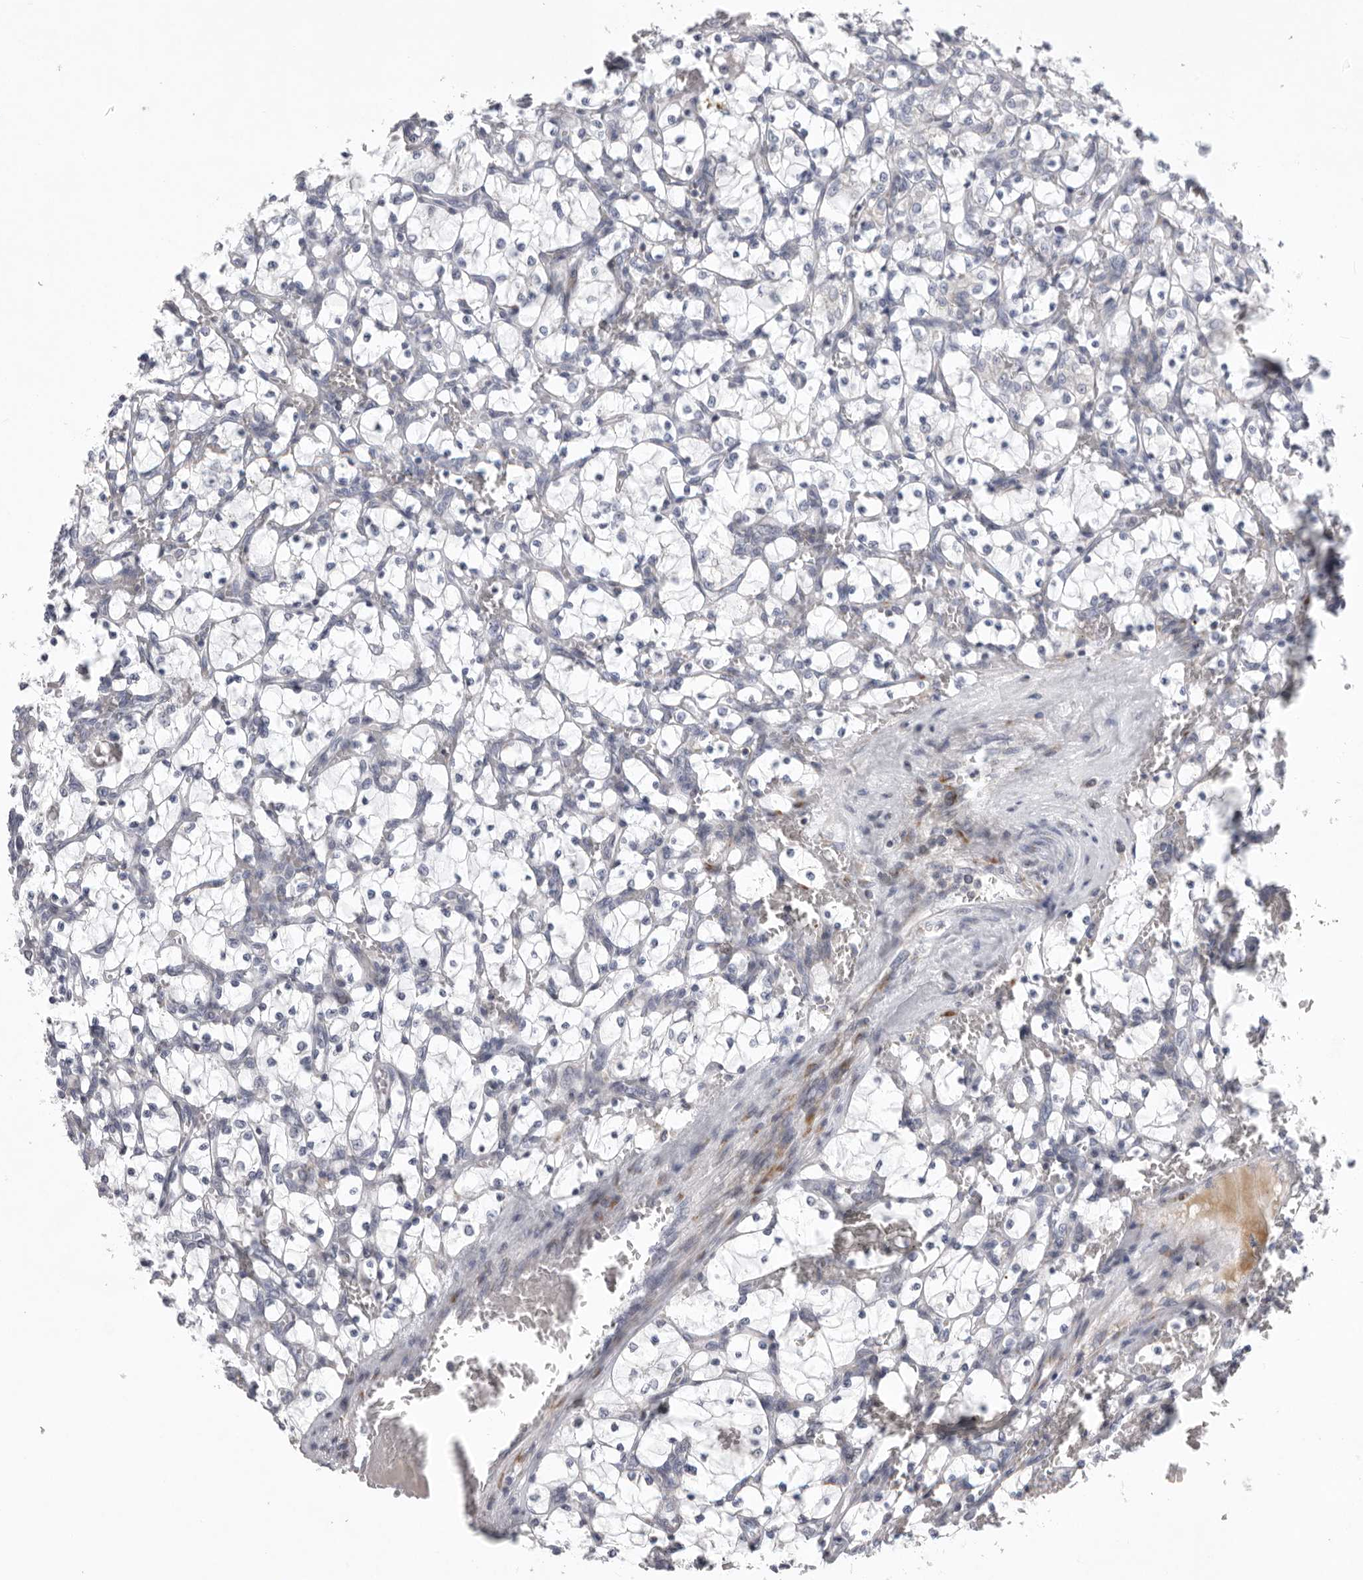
{"staining": {"intensity": "negative", "quantity": "none", "location": "none"}, "tissue": "renal cancer", "cell_type": "Tumor cells", "image_type": "cancer", "snomed": [{"axis": "morphology", "description": "Adenocarcinoma, NOS"}, {"axis": "topography", "description": "Kidney"}], "caption": "There is no significant staining in tumor cells of renal adenocarcinoma.", "gene": "USP24", "patient": {"sex": "female", "age": 69}}